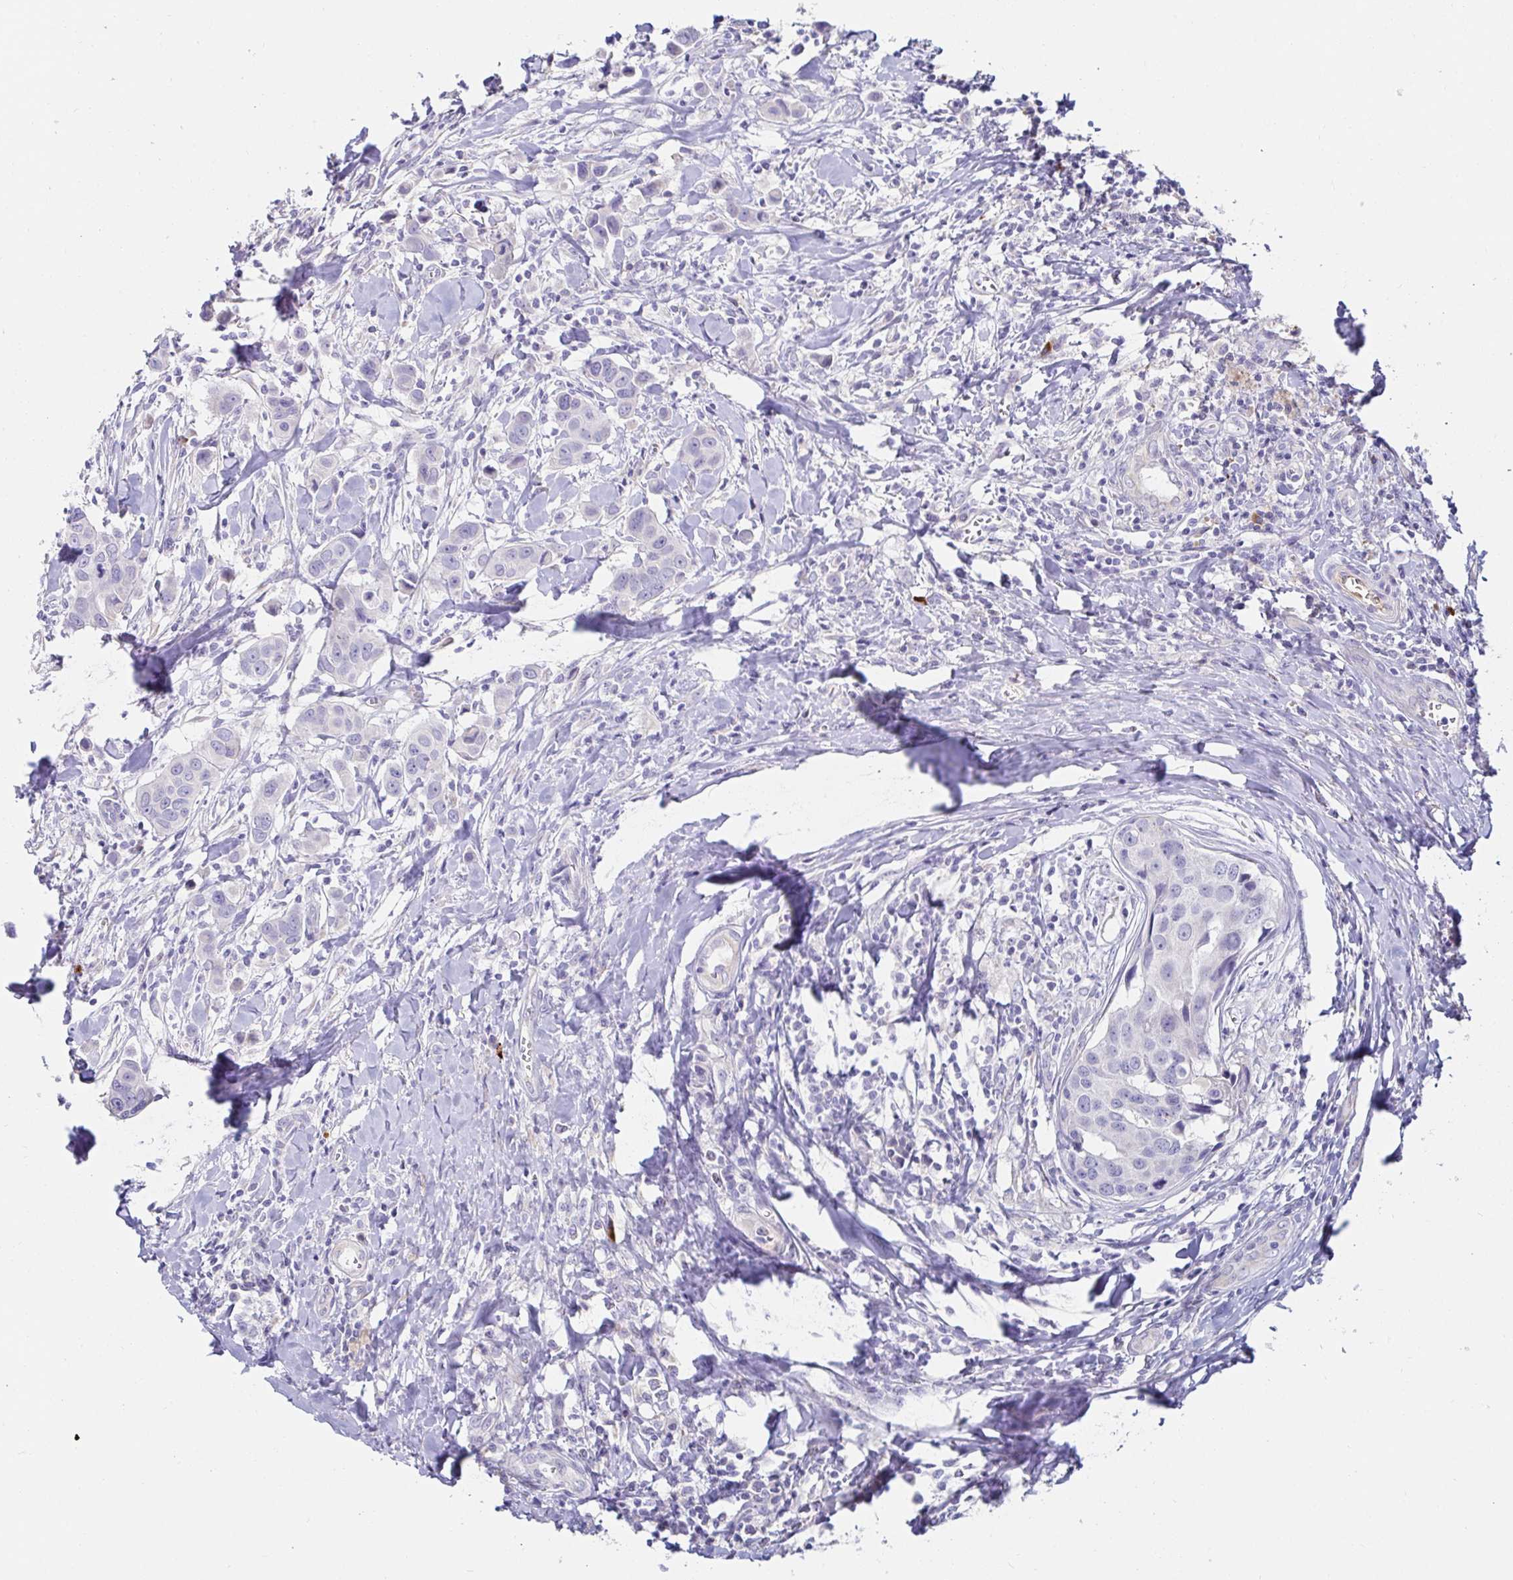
{"staining": {"intensity": "negative", "quantity": "none", "location": "none"}, "tissue": "breast cancer", "cell_type": "Tumor cells", "image_type": "cancer", "snomed": [{"axis": "morphology", "description": "Duct carcinoma"}, {"axis": "topography", "description": "Breast"}], "caption": "Breast cancer was stained to show a protein in brown. There is no significant positivity in tumor cells. The staining was performed using DAB (3,3'-diaminobenzidine) to visualize the protein expression in brown, while the nuclei were stained in blue with hematoxylin (Magnification: 20x).", "gene": "C4orf17", "patient": {"sex": "female", "age": 24}}